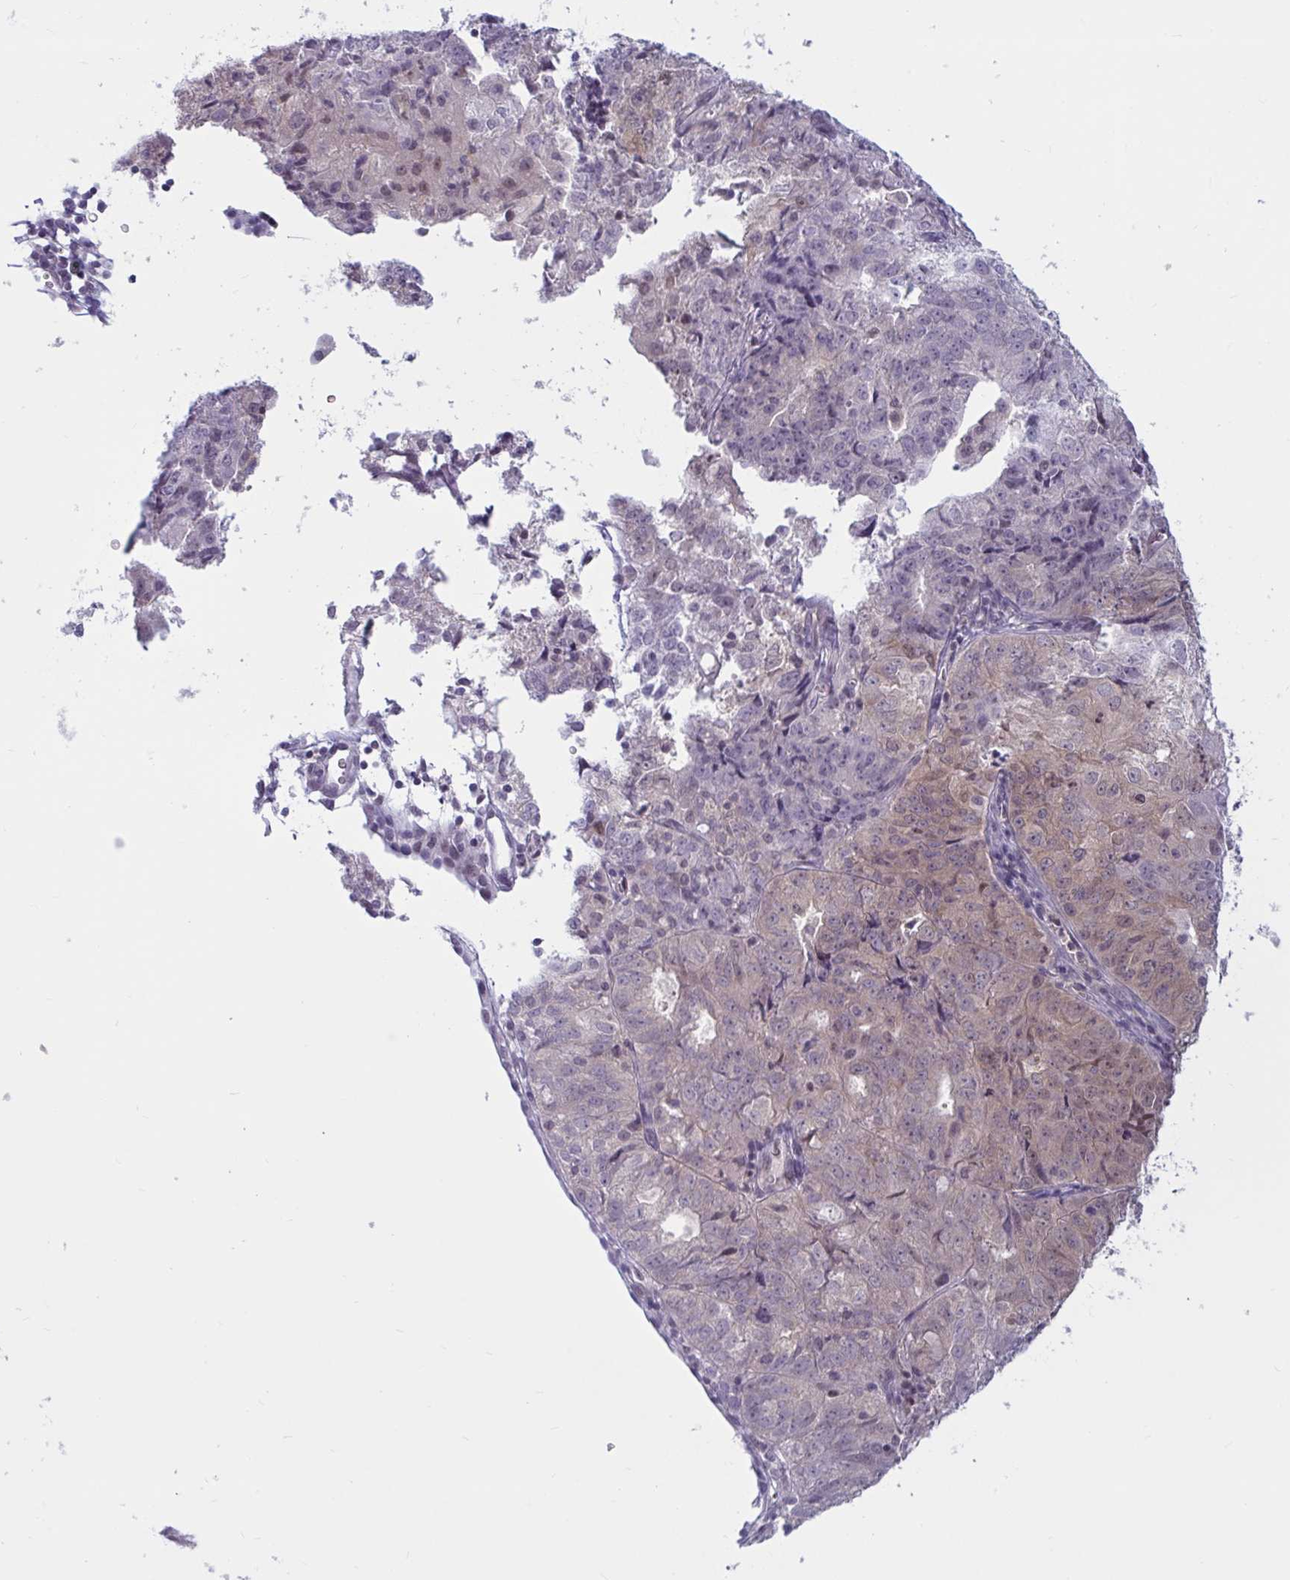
{"staining": {"intensity": "weak", "quantity": "25%-75%", "location": "cytoplasmic/membranous,nuclear"}, "tissue": "endometrial cancer", "cell_type": "Tumor cells", "image_type": "cancer", "snomed": [{"axis": "morphology", "description": "Adenocarcinoma, NOS"}, {"axis": "topography", "description": "Endometrium"}], "caption": "Brown immunohistochemical staining in endometrial adenocarcinoma reveals weak cytoplasmic/membranous and nuclear positivity in approximately 25%-75% of tumor cells.", "gene": "TSN", "patient": {"sex": "female", "age": 61}}